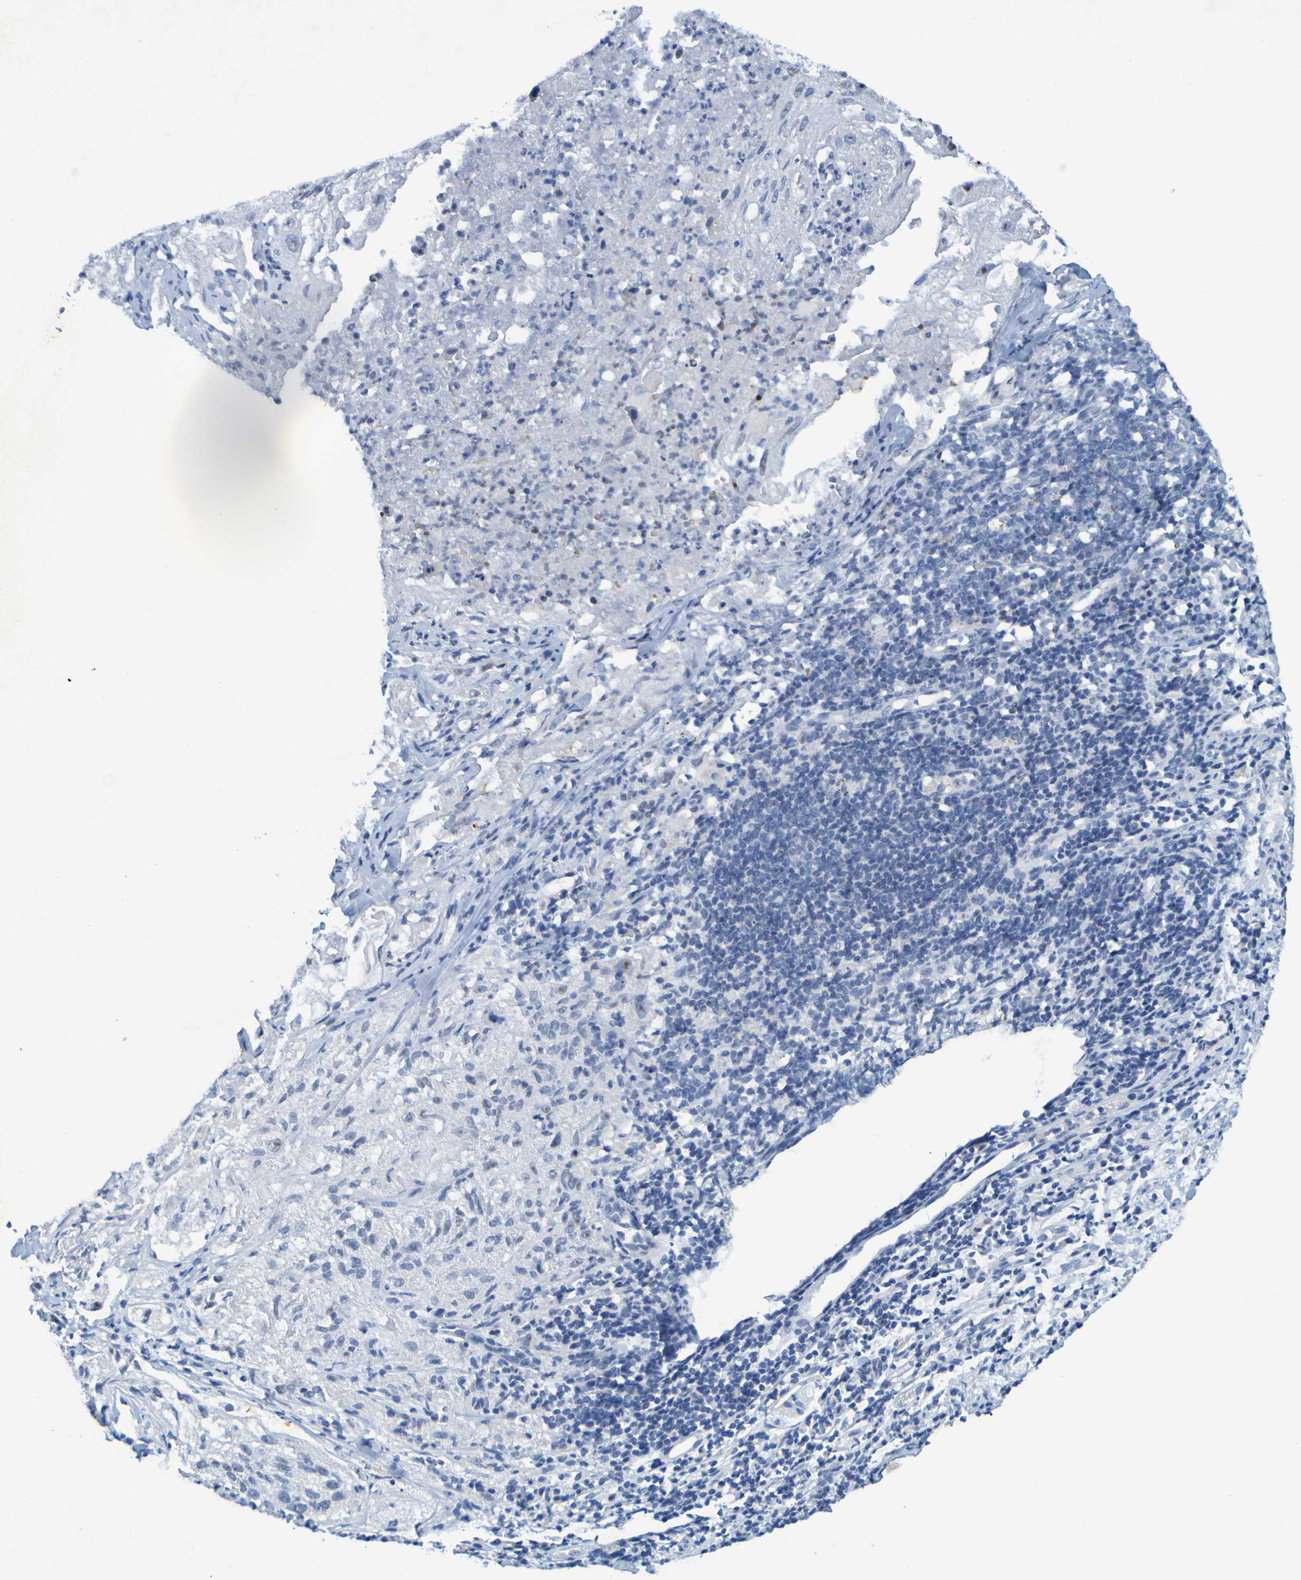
{"staining": {"intensity": "negative", "quantity": "none", "location": "none"}, "tissue": "lung cancer", "cell_type": "Tumor cells", "image_type": "cancer", "snomed": [{"axis": "morphology", "description": "Inflammation, NOS"}, {"axis": "morphology", "description": "Squamous cell carcinoma, NOS"}, {"axis": "topography", "description": "Lymph node"}, {"axis": "topography", "description": "Soft tissue"}, {"axis": "topography", "description": "Lung"}], "caption": "High magnification brightfield microscopy of lung cancer (squamous cell carcinoma) stained with DAB (brown) and counterstained with hematoxylin (blue): tumor cells show no significant staining.", "gene": "USP36", "patient": {"sex": "male", "age": 66}}